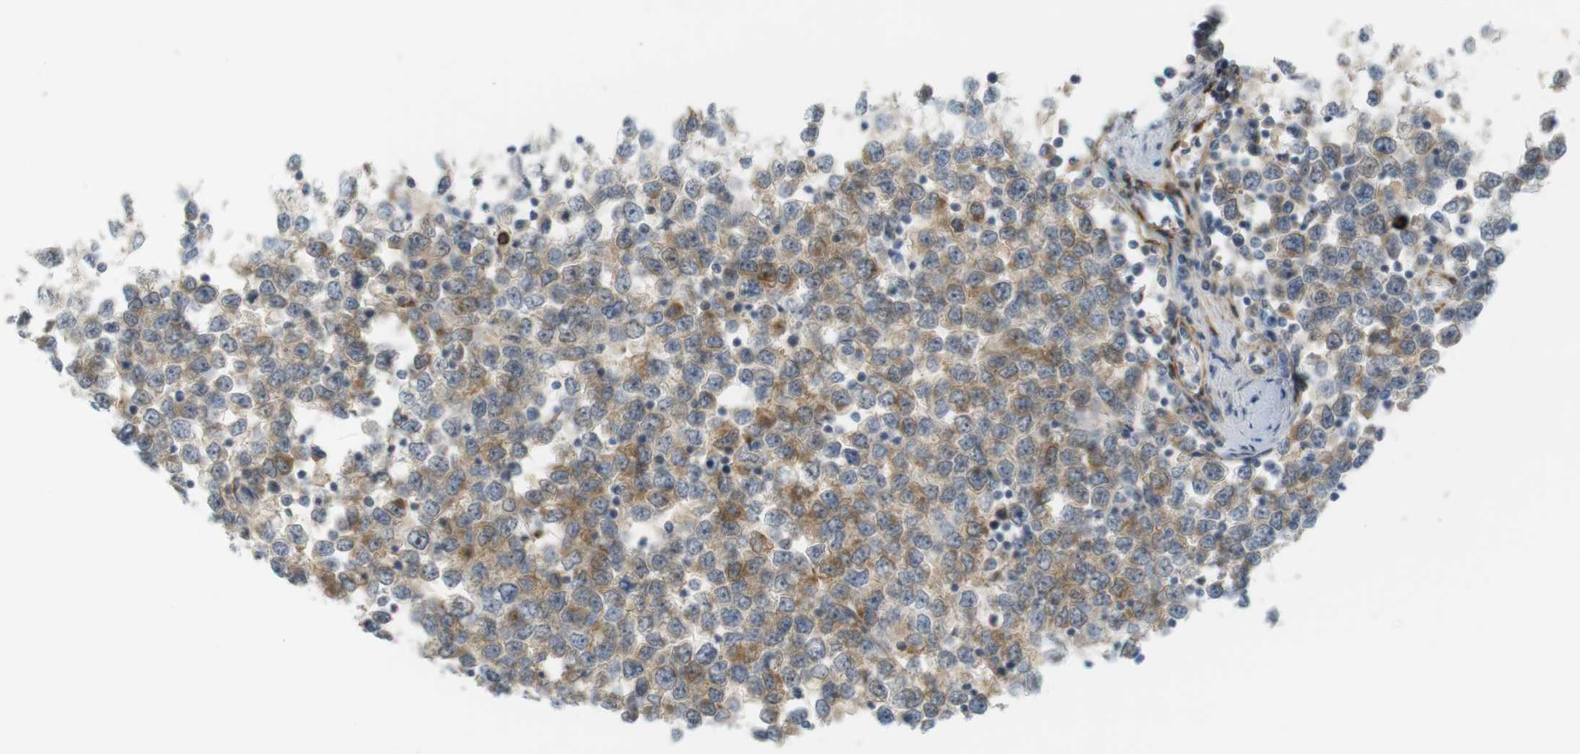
{"staining": {"intensity": "weak", "quantity": "25%-75%", "location": "cytoplasmic/membranous"}, "tissue": "testis cancer", "cell_type": "Tumor cells", "image_type": "cancer", "snomed": [{"axis": "morphology", "description": "Seminoma, NOS"}, {"axis": "topography", "description": "Testis"}], "caption": "A histopathology image of testis cancer (seminoma) stained for a protein demonstrates weak cytoplasmic/membranous brown staining in tumor cells.", "gene": "PDE3A", "patient": {"sex": "male", "age": 65}}